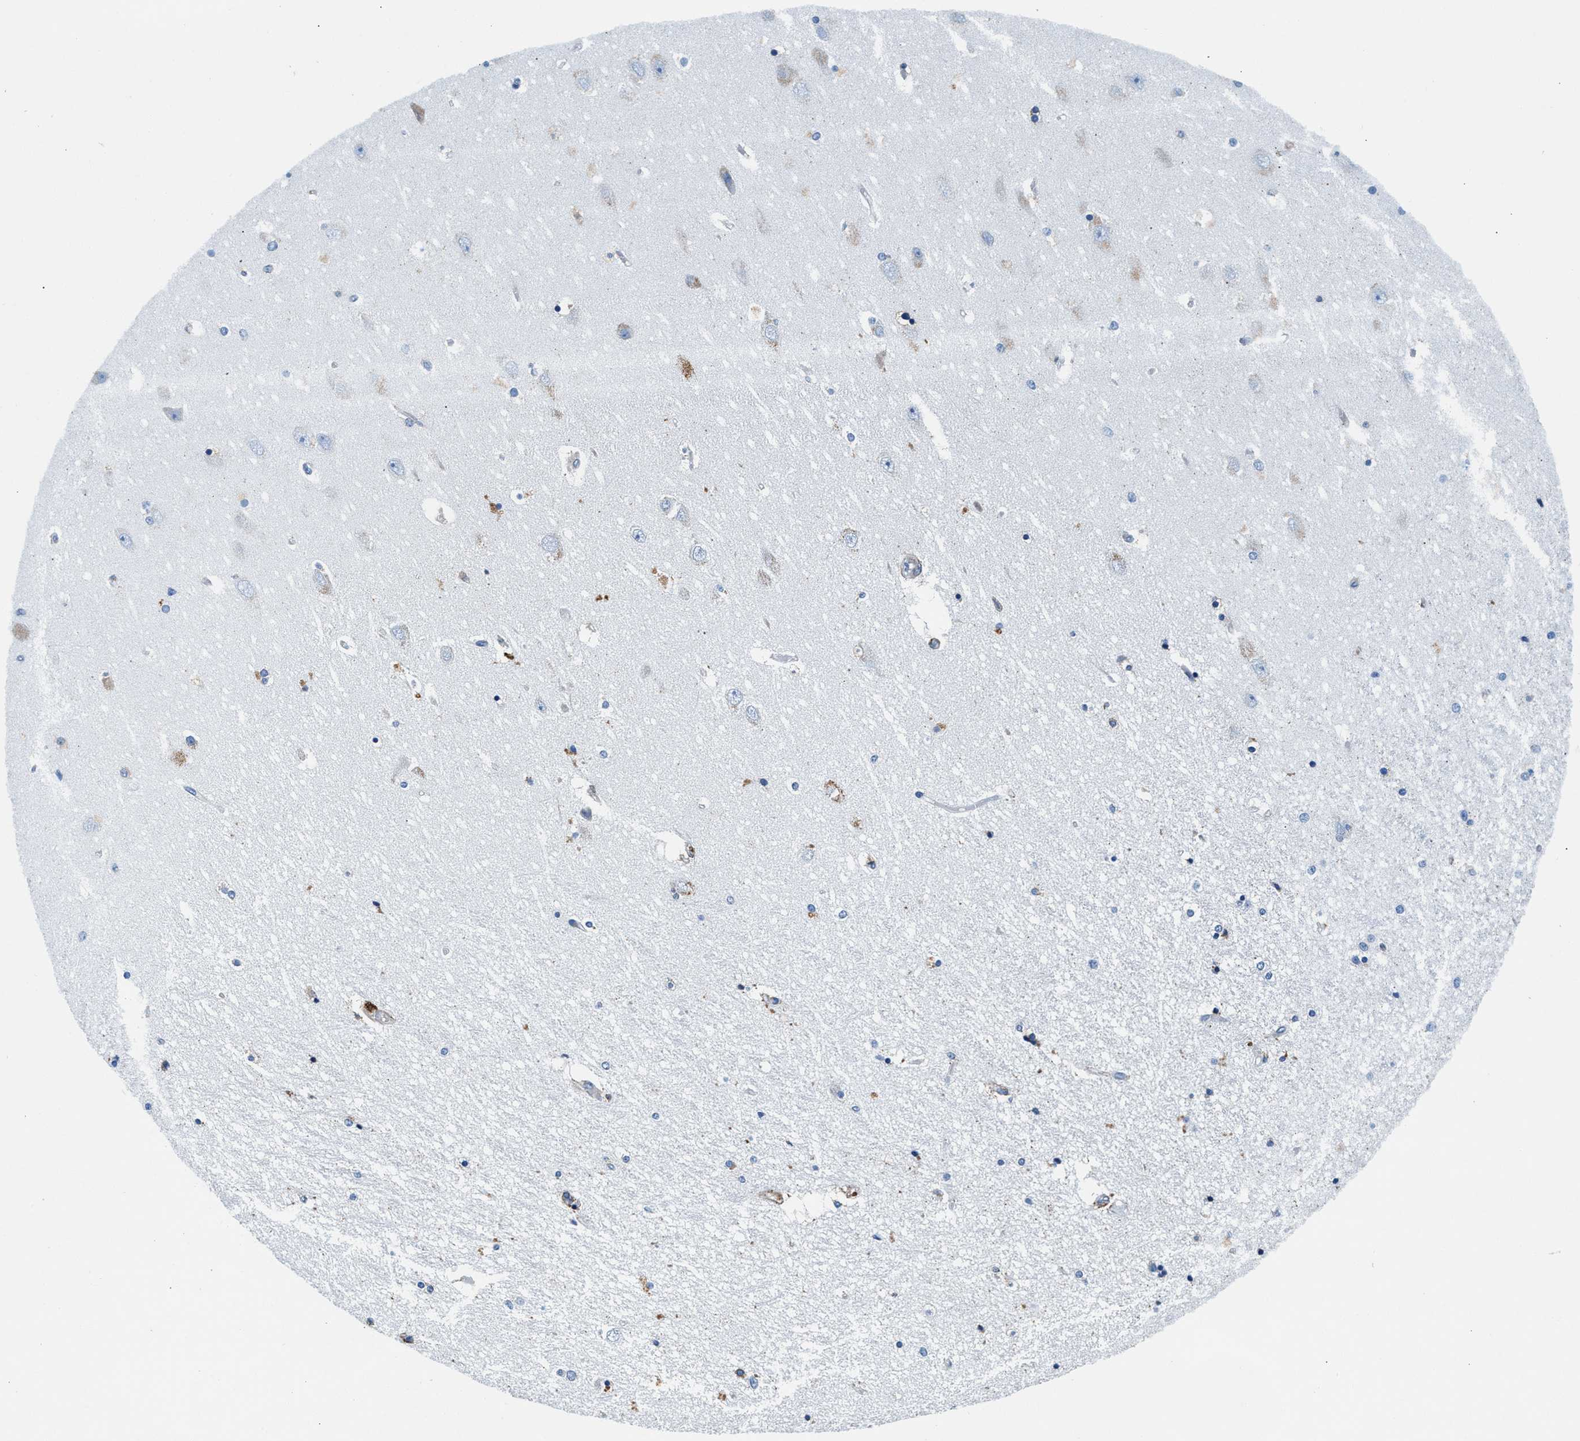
{"staining": {"intensity": "moderate", "quantity": "<25%", "location": "cytoplasmic/membranous"}, "tissue": "hippocampus", "cell_type": "Glial cells", "image_type": "normal", "snomed": [{"axis": "morphology", "description": "Normal tissue, NOS"}, {"axis": "topography", "description": "Hippocampus"}], "caption": "A high-resolution image shows IHC staining of unremarkable hippocampus, which reveals moderate cytoplasmic/membranous expression in approximately <25% of glial cells.", "gene": "SLFN11", "patient": {"sex": "female", "age": 54}}